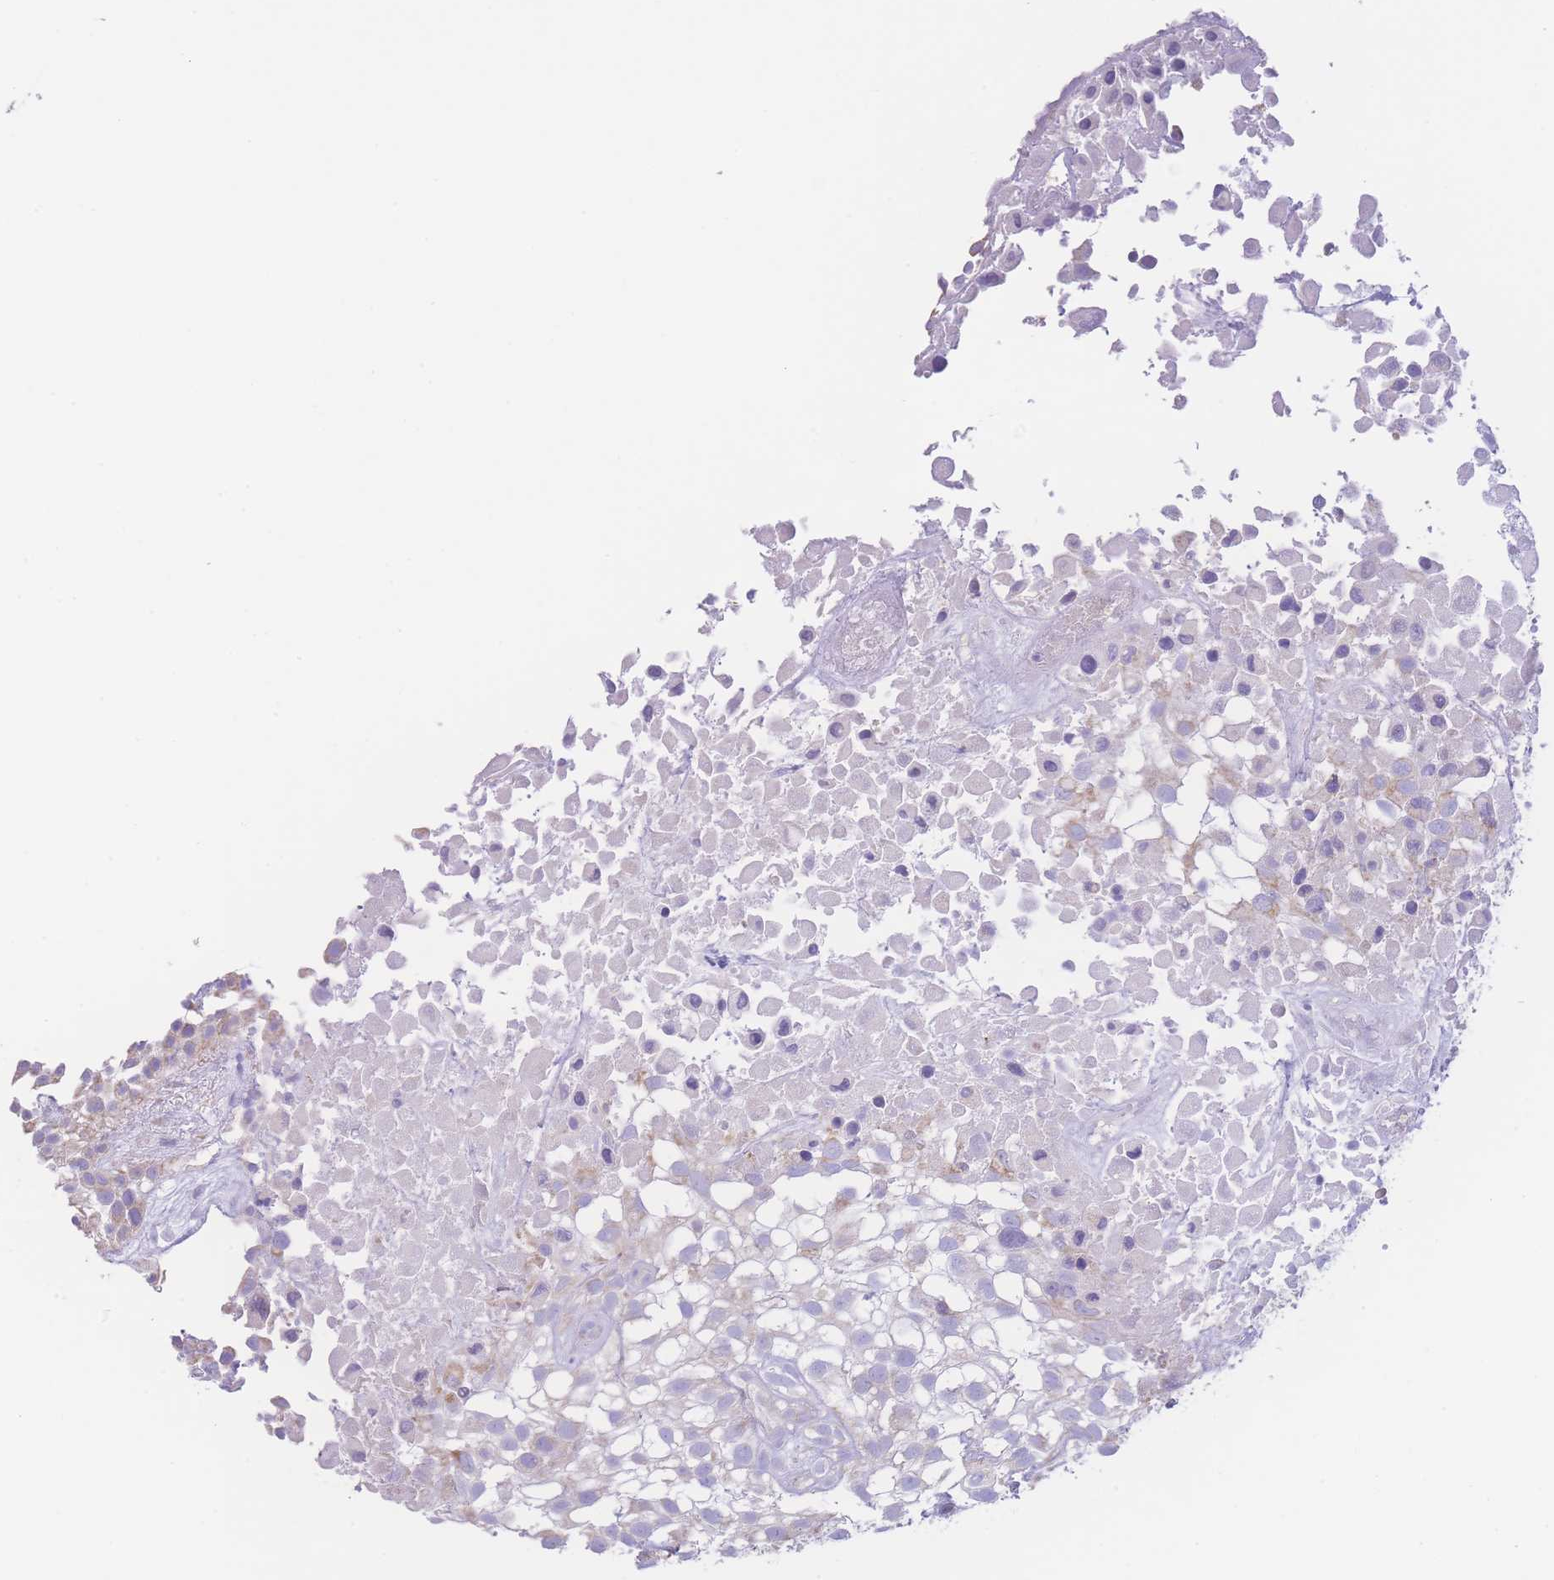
{"staining": {"intensity": "weak", "quantity": "<25%", "location": "cytoplasmic/membranous"}, "tissue": "urothelial cancer", "cell_type": "Tumor cells", "image_type": "cancer", "snomed": [{"axis": "morphology", "description": "Urothelial carcinoma, High grade"}, {"axis": "topography", "description": "Urinary bladder"}], "caption": "The photomicrograph exhibits no significant staining in tumor cells of urothelial cancer.", "gene": "NBEAL1", "patient": {"sex": "male", "age": 56}}